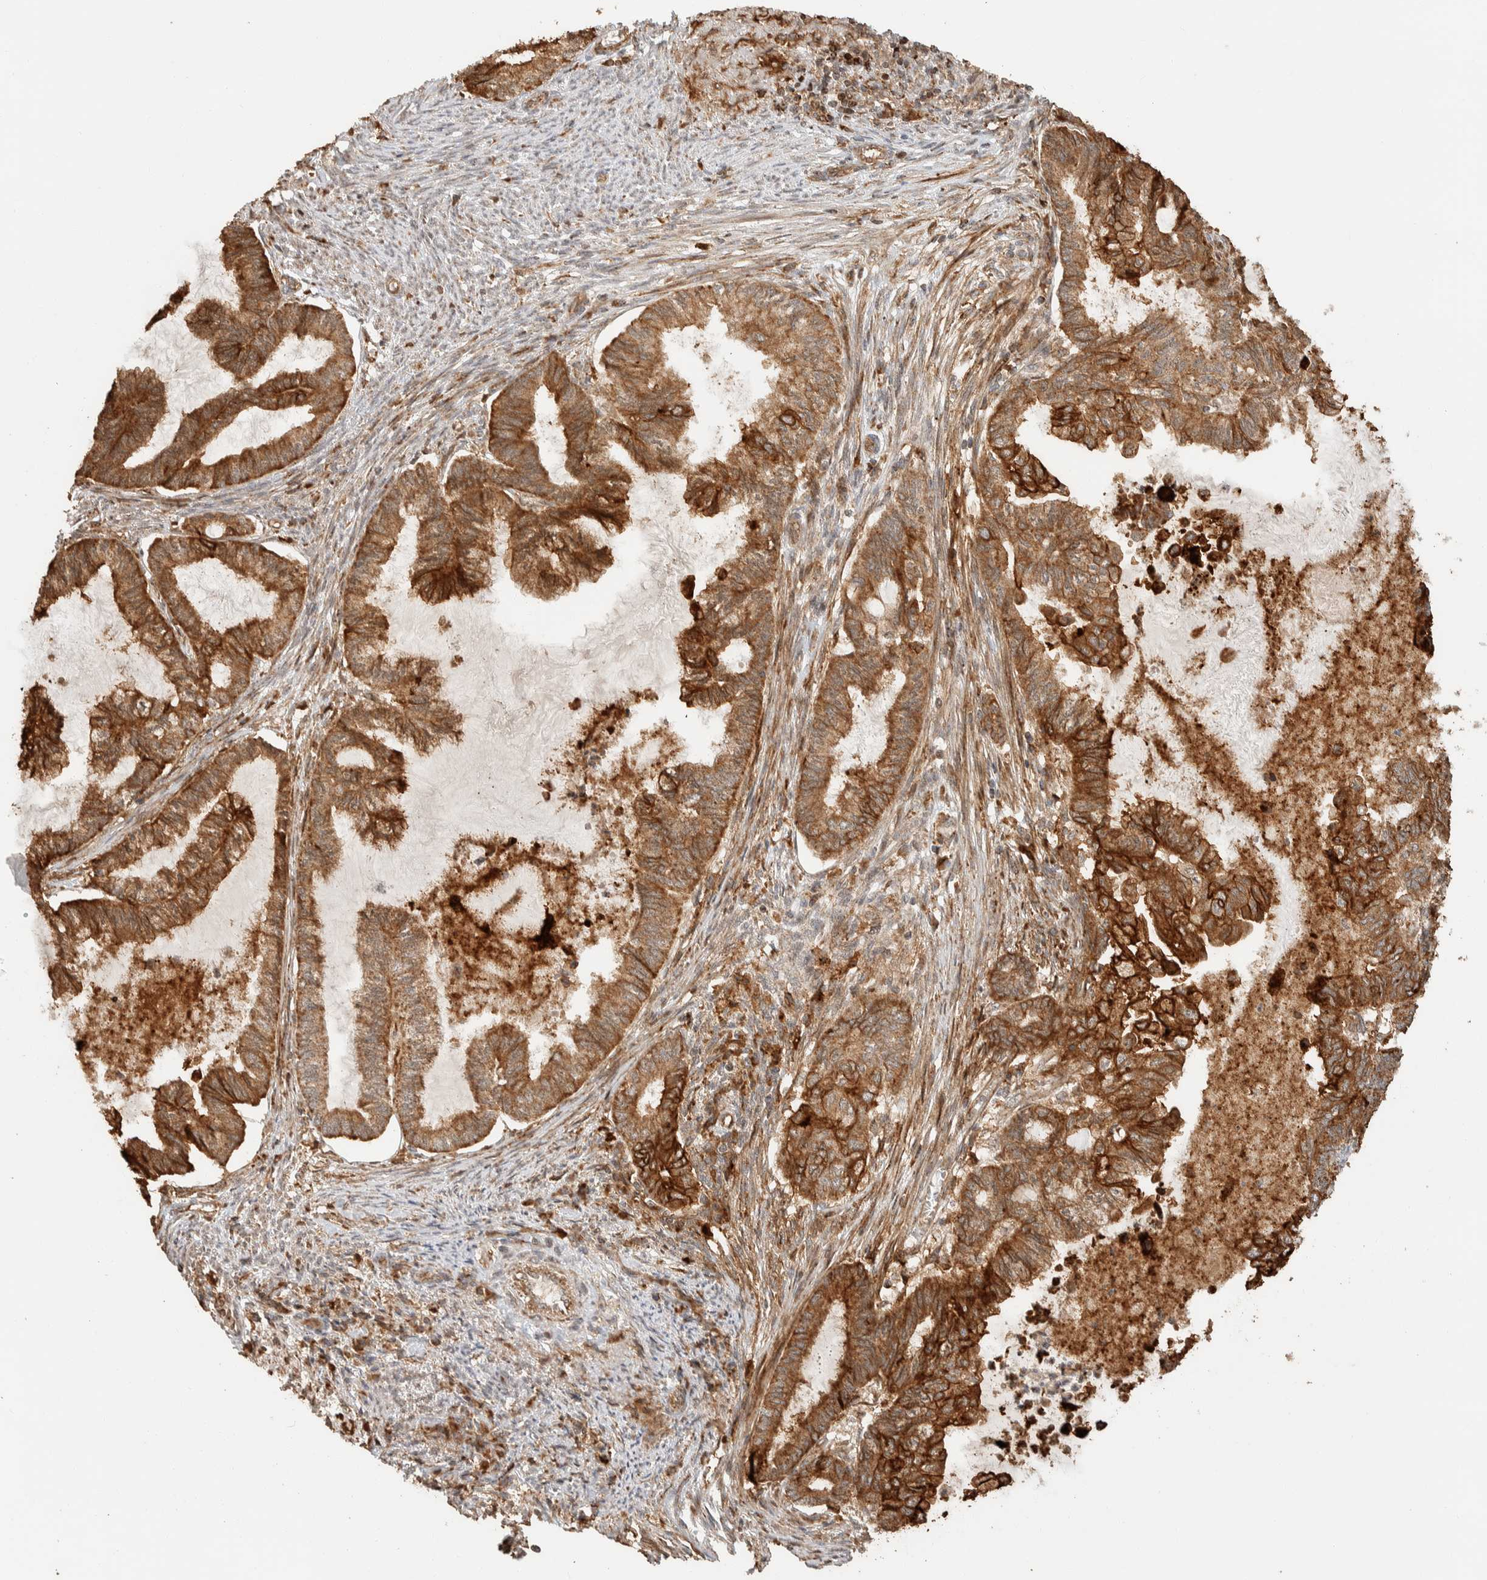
{"staining": {"intensity": "strong", "quantity": ">75%", "location": "cytoplasmic/membranous"}, "tissue": "endometrial cancer", "cell_type": "Tumor cells", "image_type": "cancer", "snomed": [{"axis": "morphology", "description": "Adenocarcinoma, NOS"}, {"axis": "topography", "description": "Endometrium"}], "caption": "A high amount of strong cytoplasmic/membranous positivity is appreciated in about >75% of tumor cells in endometrial adenocarcinoma tissue.", "gene": "KIF9", "patient": {"sex": "female", "age": 86}}